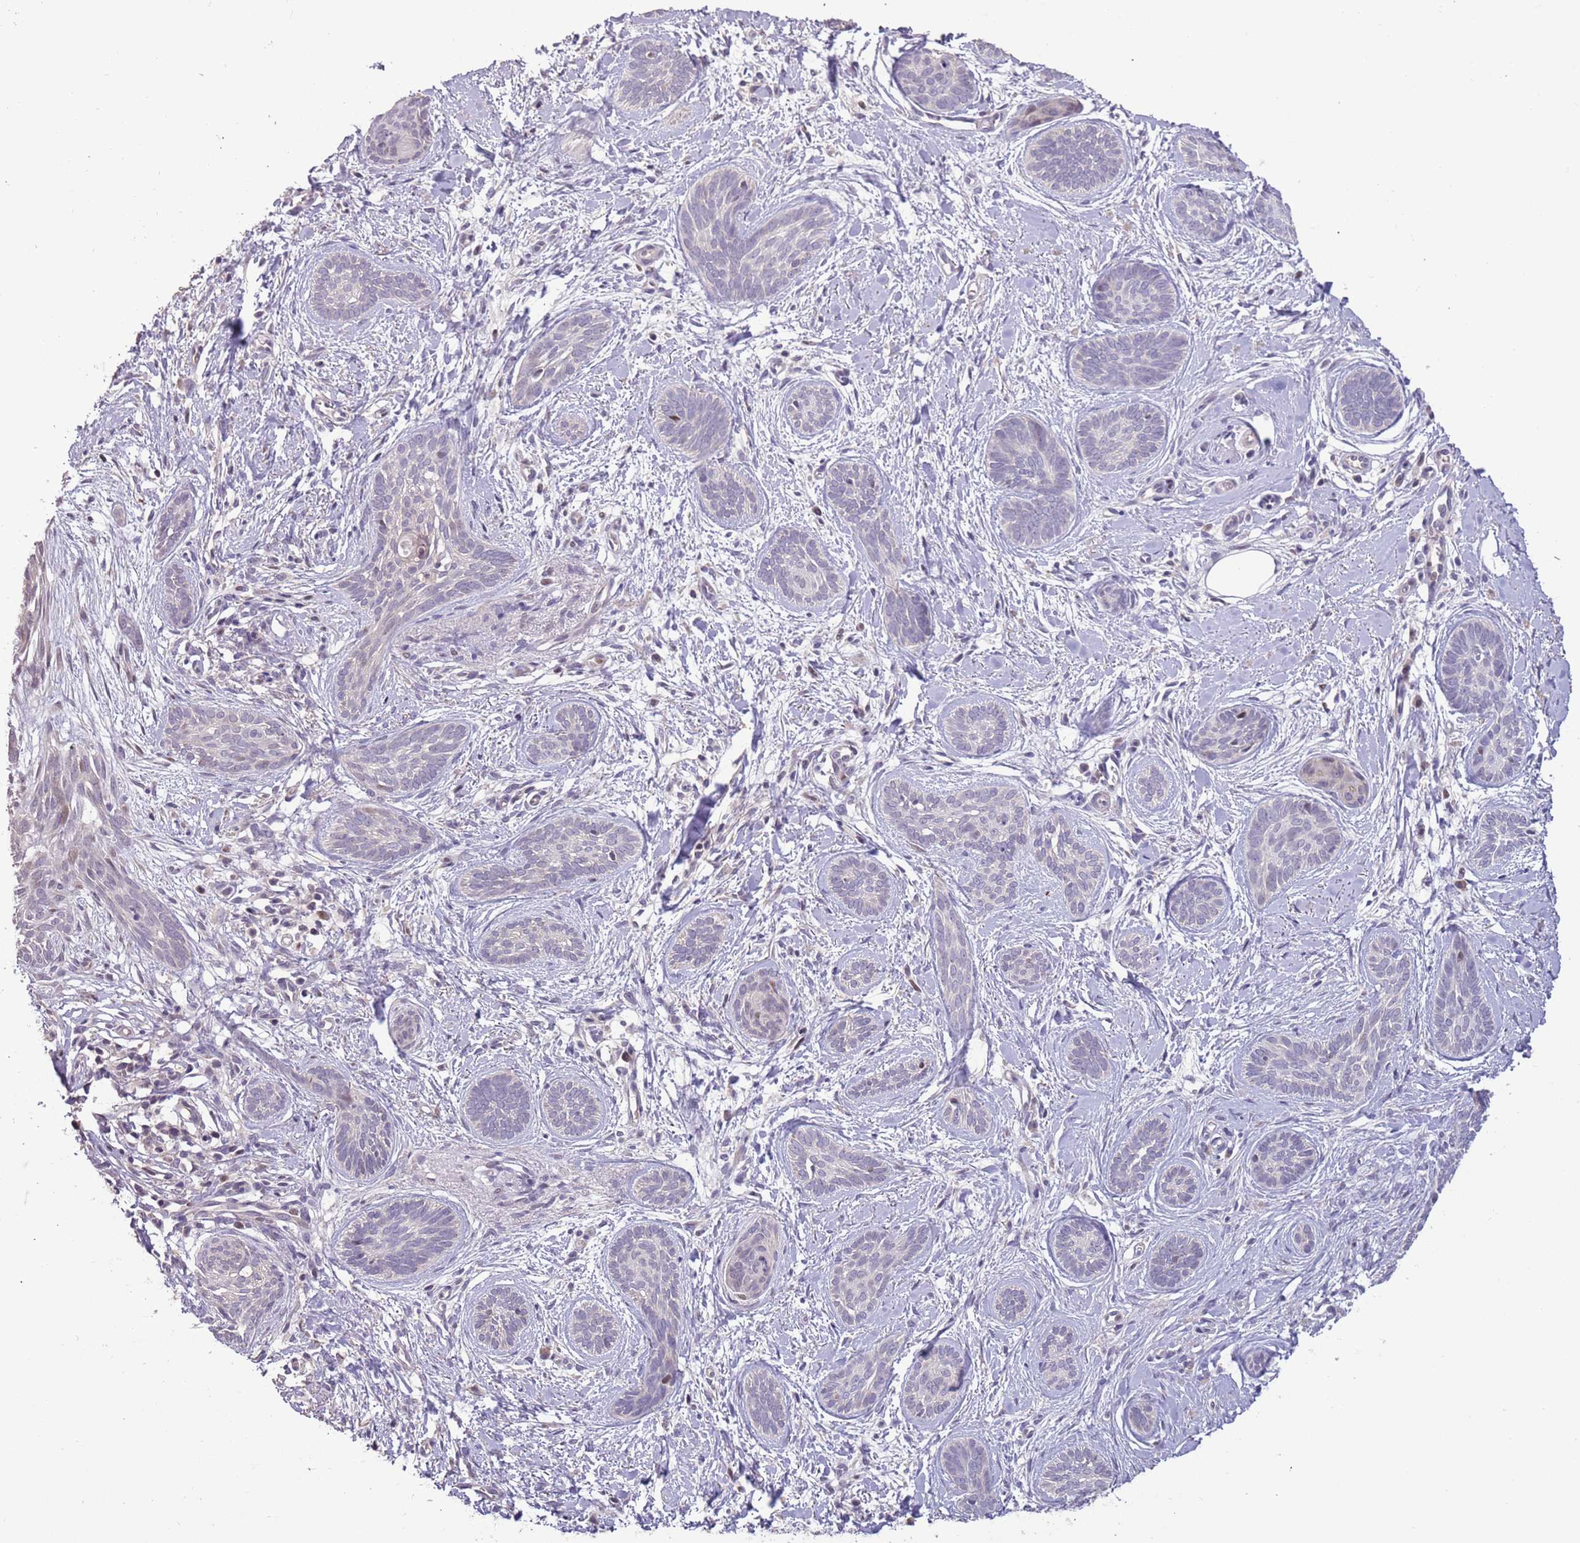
{"staining": {"intensity": "negative", "quantity": "none", "location": "none"}, "tissue": "skin cancer", "cell_type": "Tumor cells", "image_type": "cancer", "snomed": [{"axis": "morphology", "description": "Basal cell carcinoma"}, {"axis": "topography", "description": "Skin"}], "caption": "IHC image of human basal cell carcinoma (skin) stained for a protein (brown), which exhibits no expression in tumor cells.", "gene": "SHROOM3", "patient": {"sex": "female", "age": 81}}